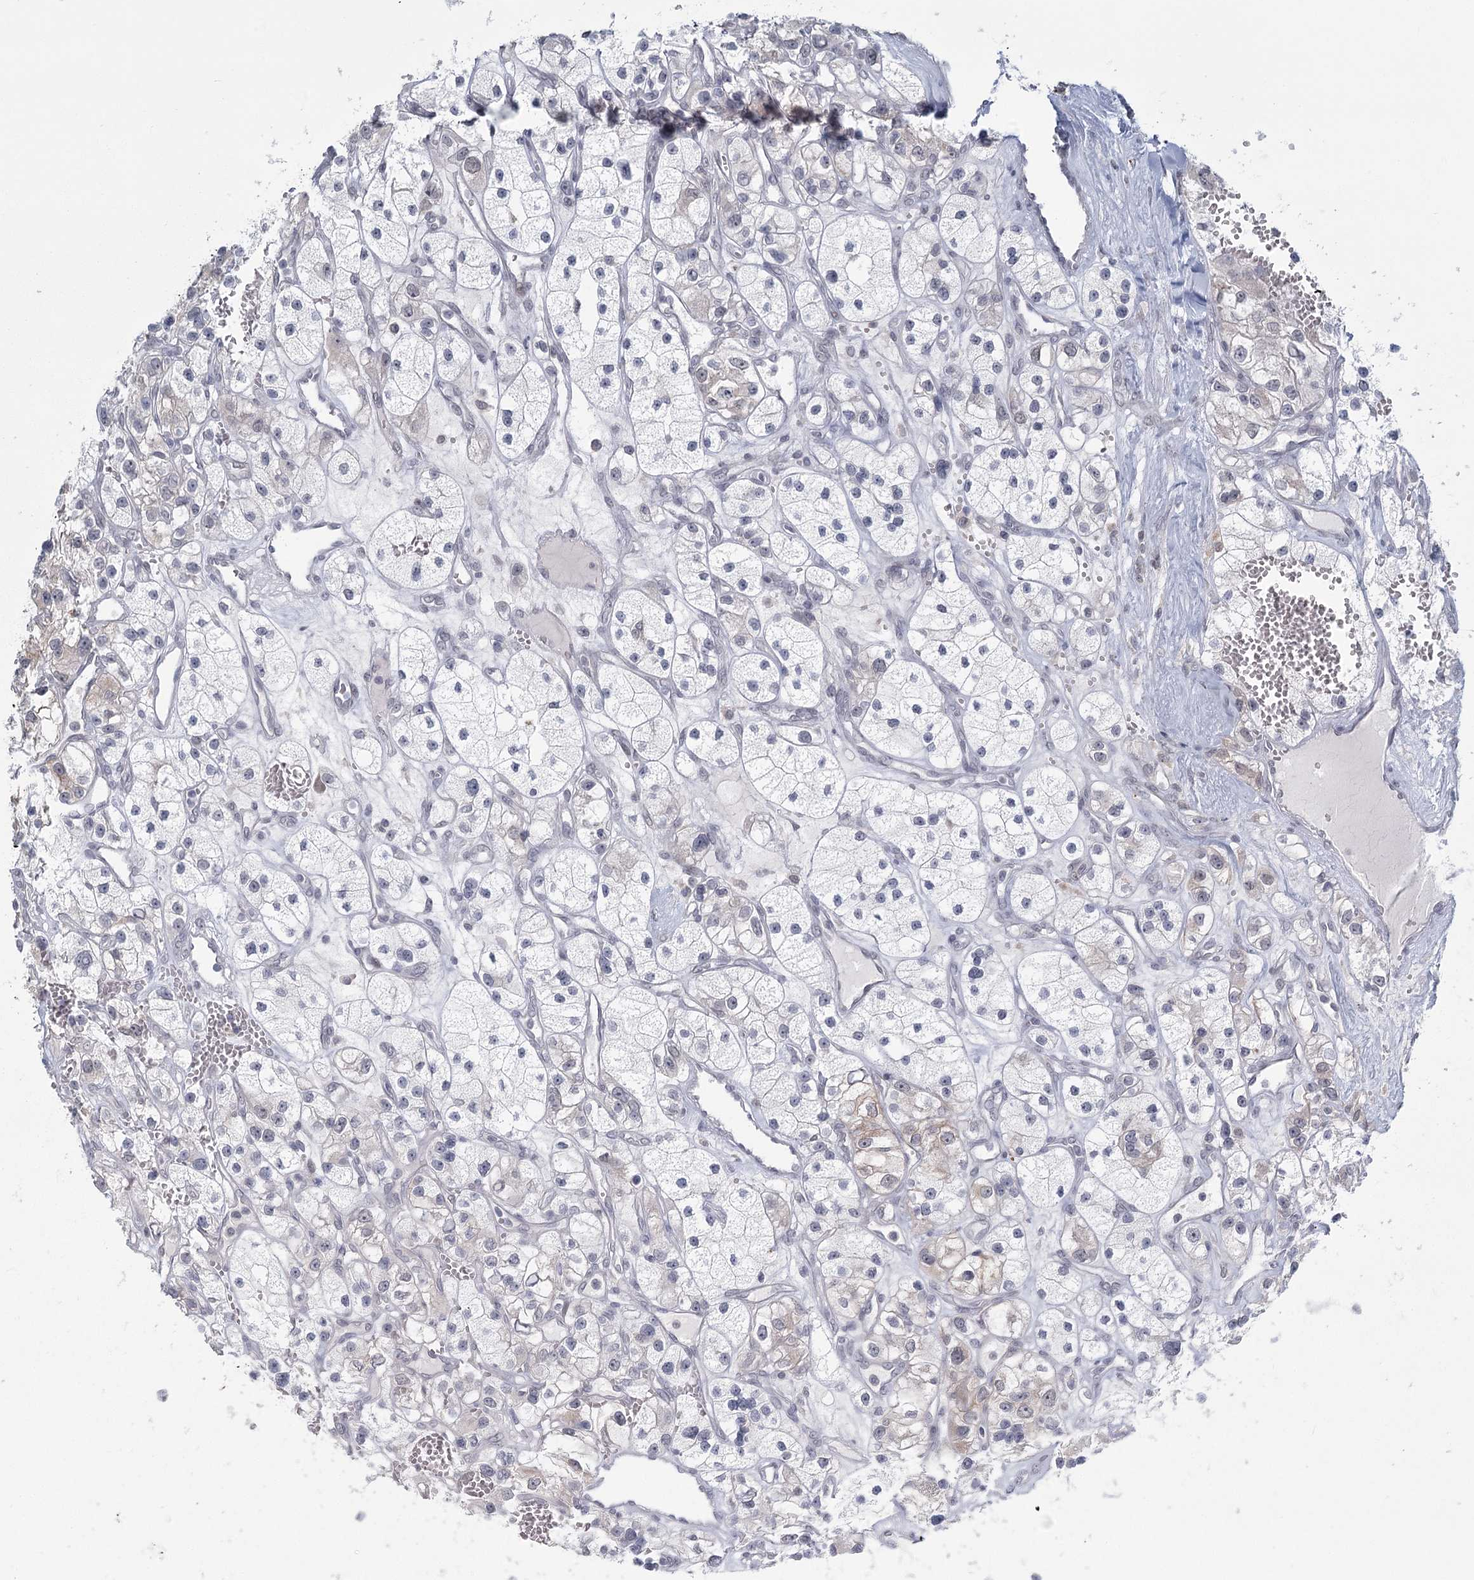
{"staining": {"intensity": "negative", "quantity": "none", "location": "none"}, "tissue": "renal cancer", "cell_type": "Tumor cells", "image_type": "cancer", "snomed": [{"axis": "morphology", "description": "Adenocarcinoma, NOS"}, {"axis": "topography", "description": "Kidney"}], "caption": "The immunohistochemistry (IHC) photomicrograph has no significant positivity in tumor cells of renal cancer (adenocarcinoma) tissue.", "gene": "TMEM70", "patient": {"sex": "female", "age": 57}}